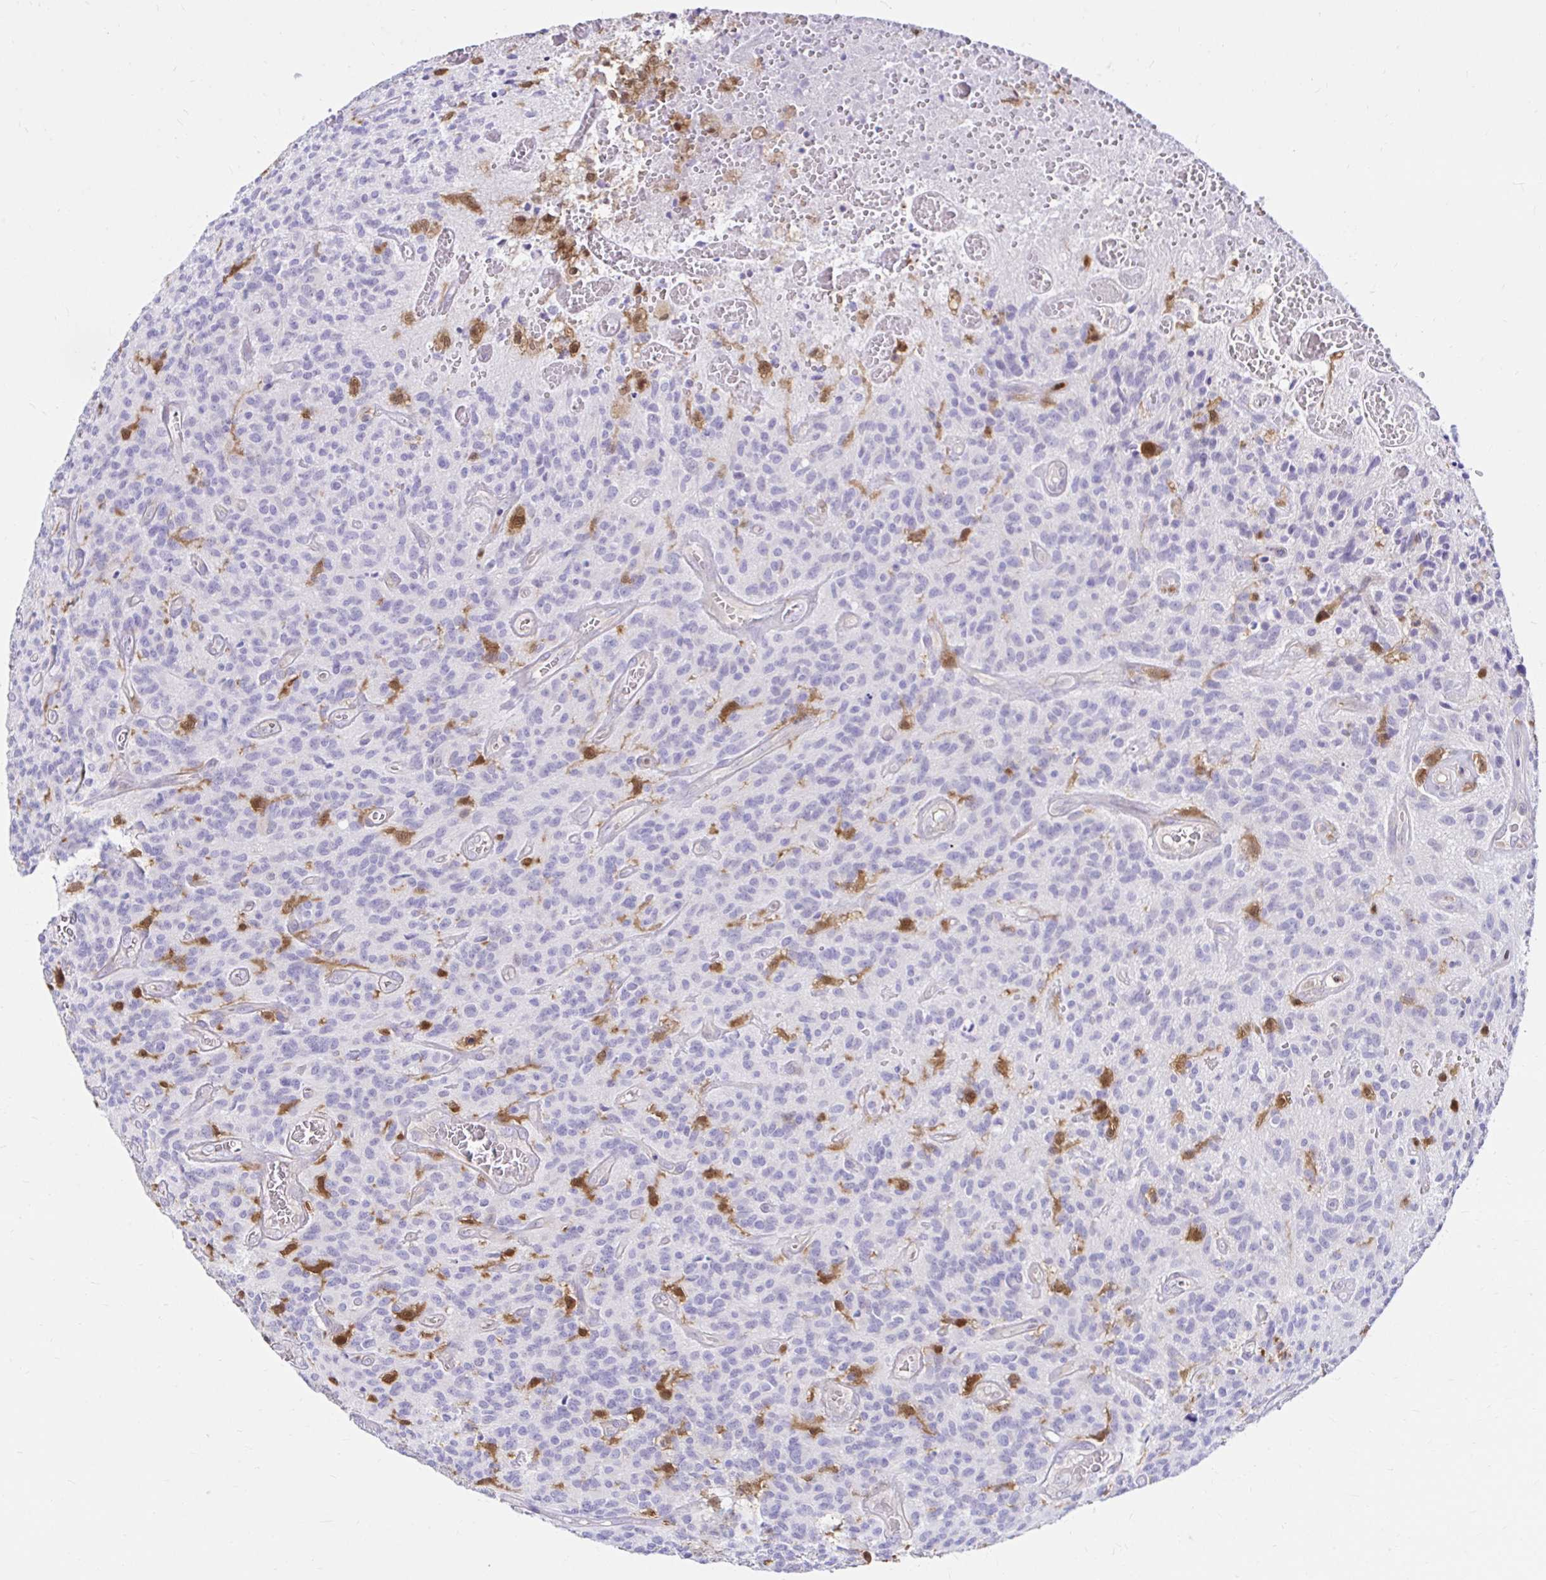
{"staining": {"intensity": "negative", "quantity": "none", "location": "none"}, "tissue": "glioma", "cell_type": "Tumor cells", "image_type": "cancer", "snomed": [{"axis": "morphology", "description": "Glioma, malignant, High grade"}, {"axis": "topography", "description": "Brain"}], "caption": "DAB (3,3'-diaminobenzidine) immunohistochemical staining of high-grade glioma (malignant) exhibits no significant staining in tumor cells. (Brightfield microscopy of DAB (3,3'-diaminobenzidine) immunohistochemistry (IHC) at high magnification).", "gene": "PYCARD", "patient": {"sex": "male", "age": 76}}